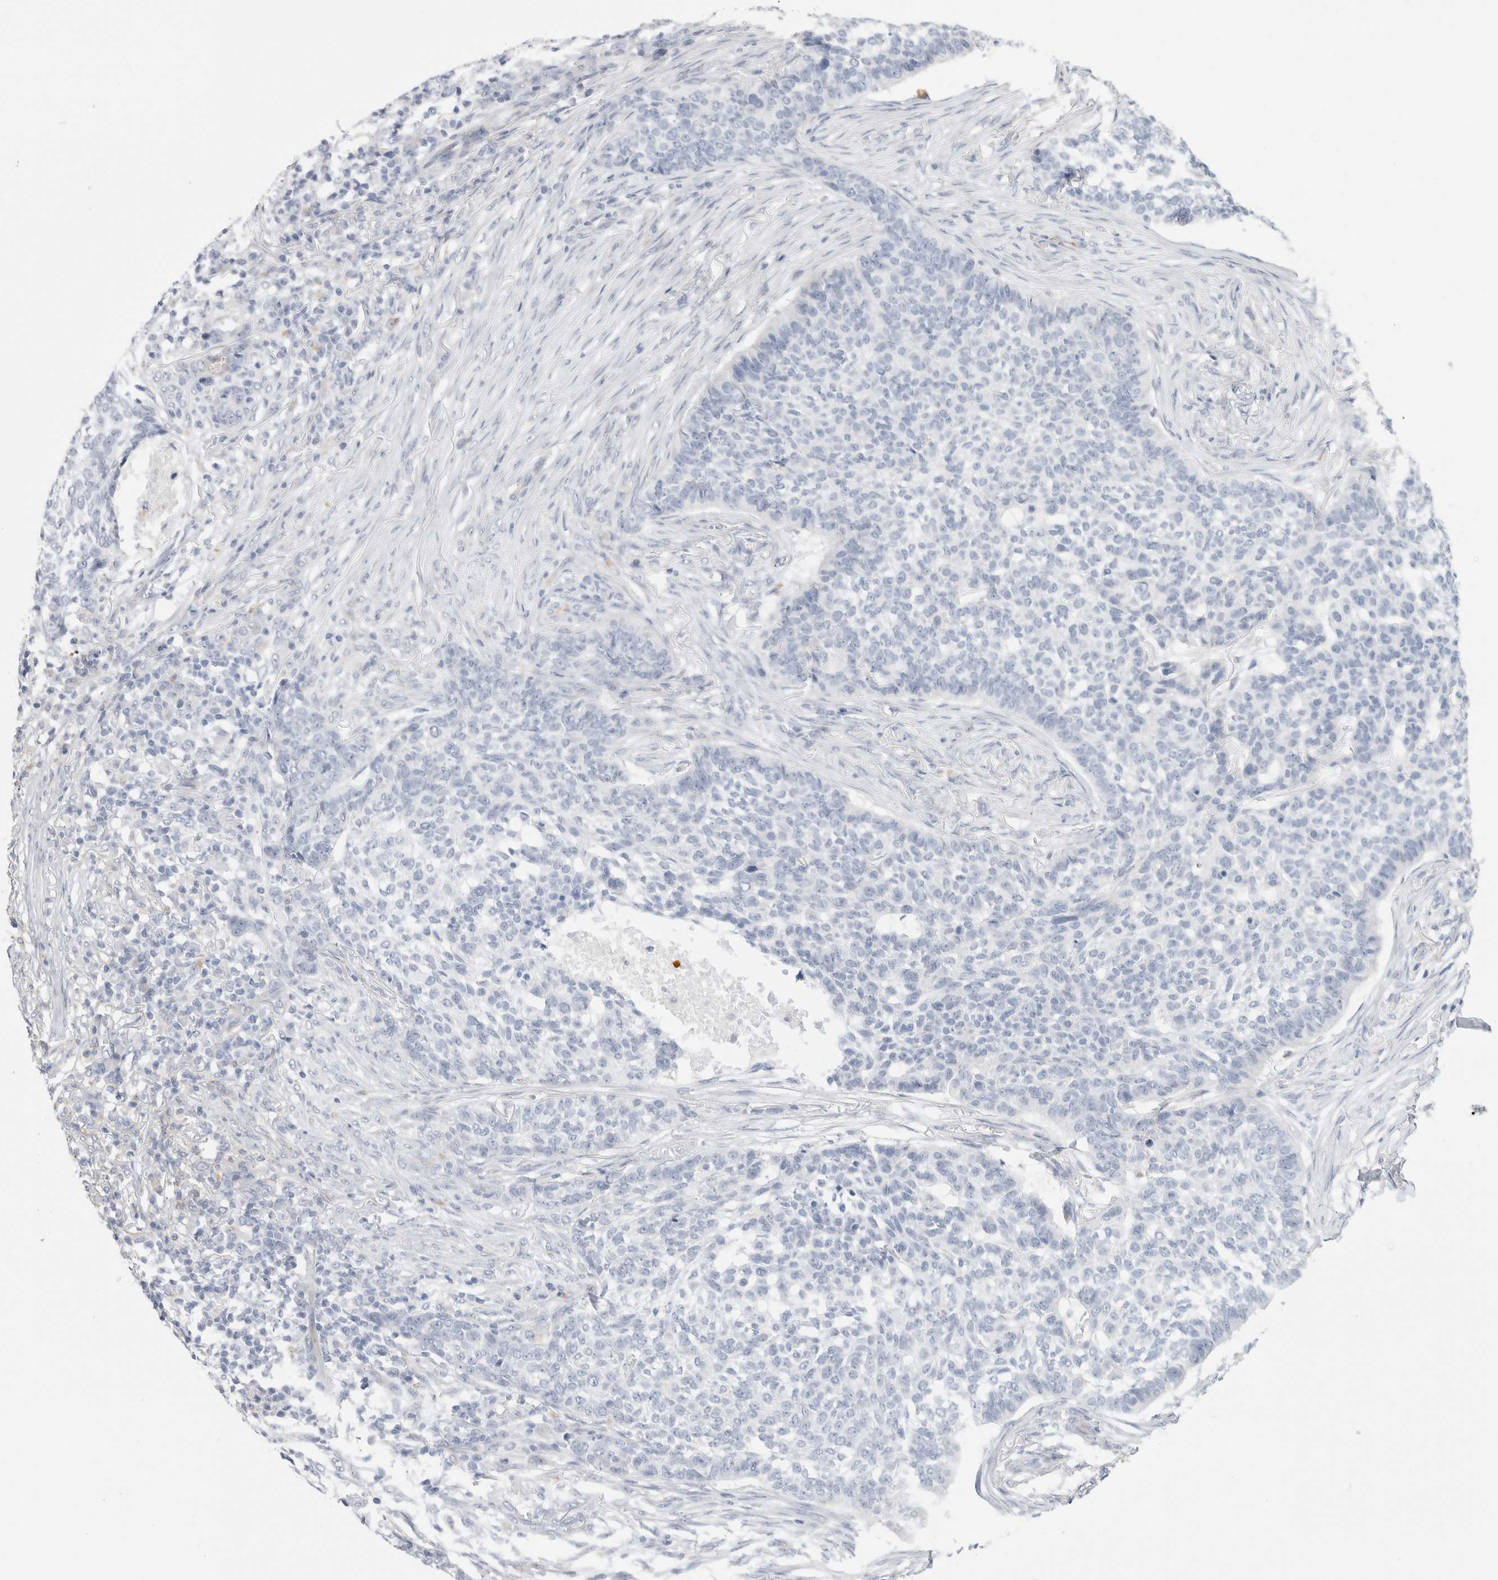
{"staining": {"intensity": "negative", "quantity": "none", "location": "none"}, "tissue": "skin cancer", "cell_type": "Tumor cells", "image_type": "cancer", "snomed": [{"axis": "morphology", "description": "Basal cell carcinoma"}, {"axis": "topography", "description": "Skin"}], "caption": "Immunohistochemistry (IHC) image of skin cancer (basal cell carcinoma) stained for a protein (brown), which displays no expression in tumor cells. (DAB (3,3'-diaminobenzidine) immunohistochemistry visualized using brightfield microscopy, high magnification).", "gene": "ANKMY1", "patient": {"sex": "male", "age": 85}}